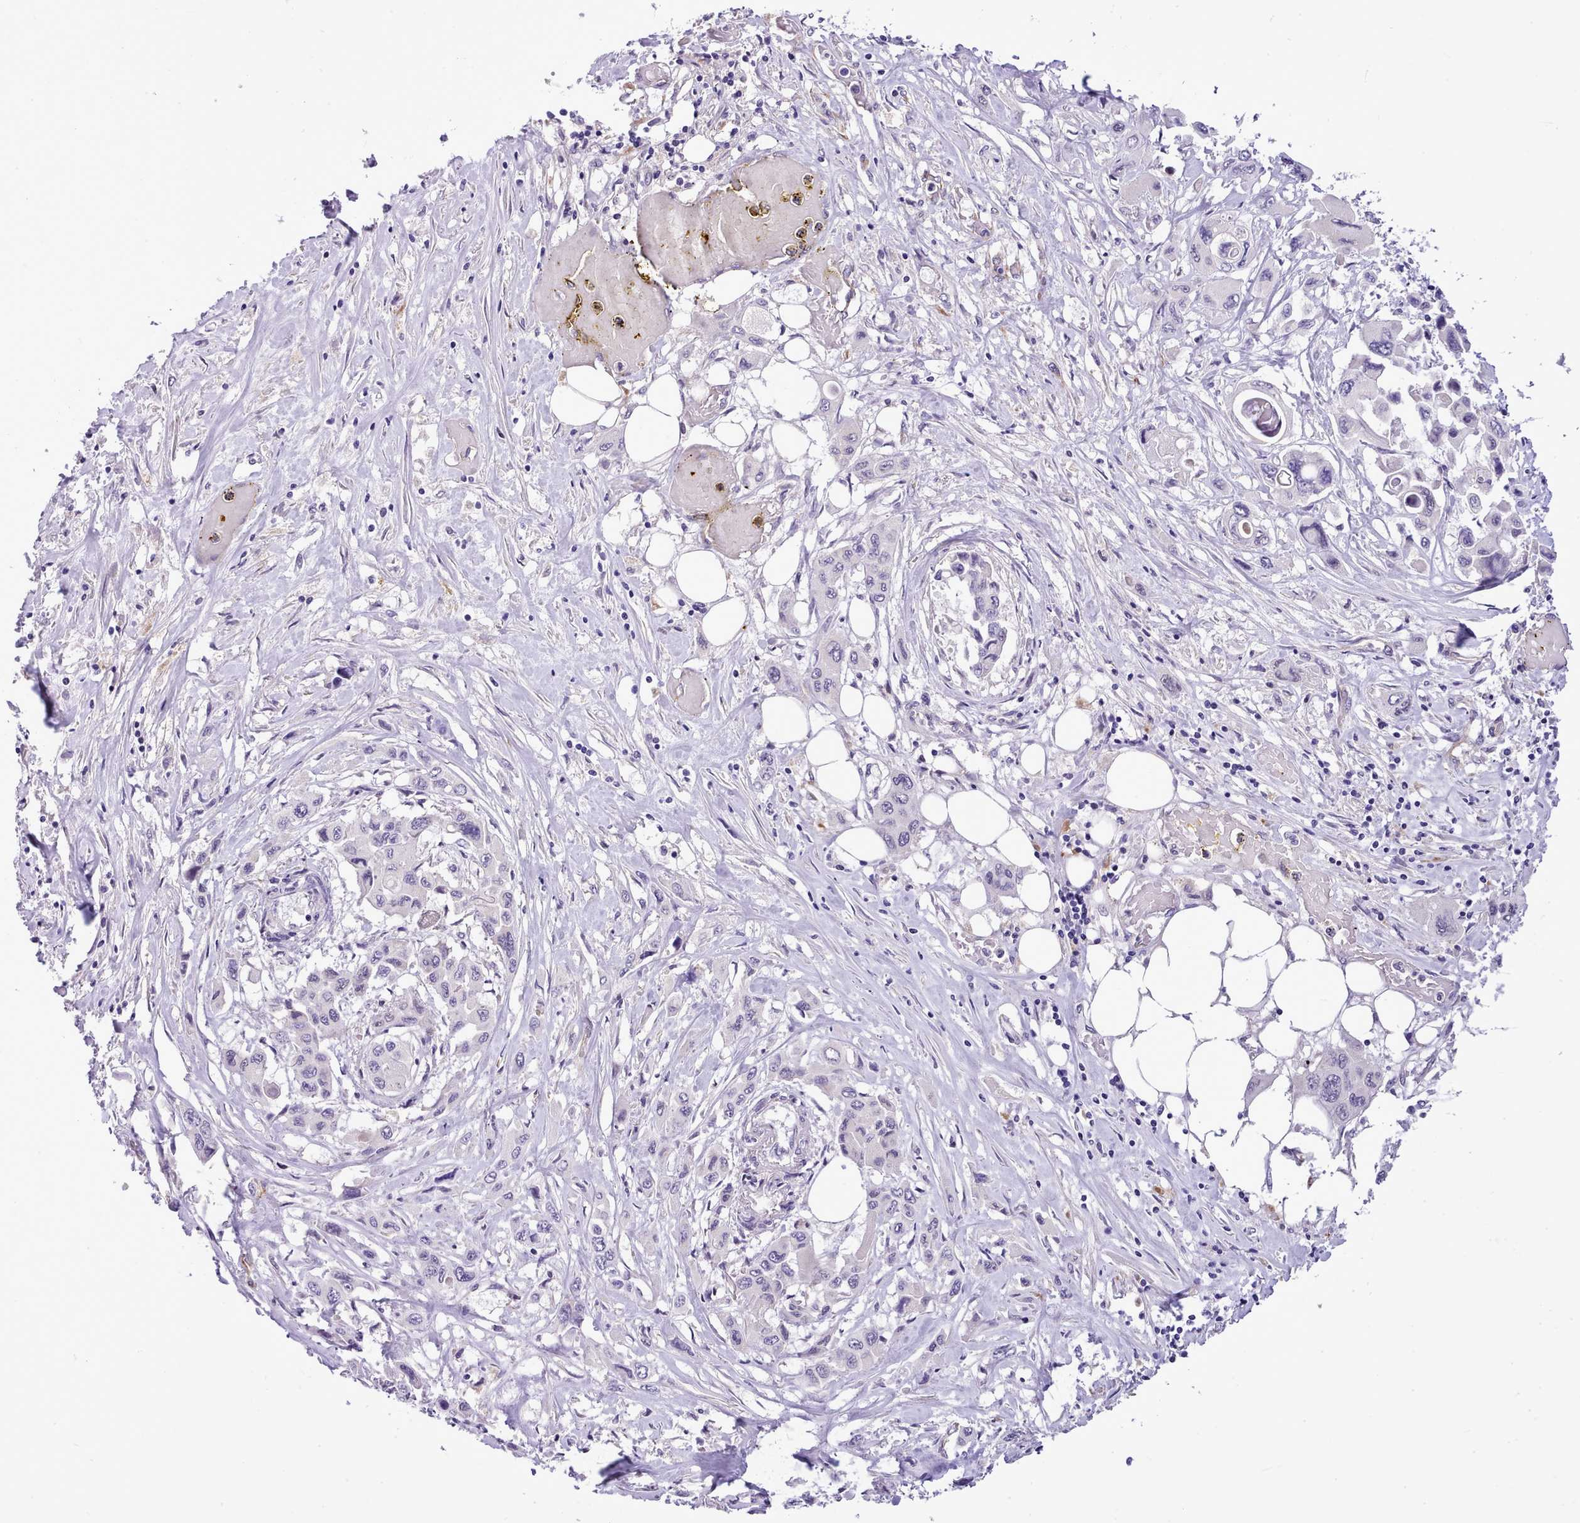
{"staining": {"intensity": "negative", "quantity": "none", "location": "none"}, "tissue": "pancreatic cancer", "cell_type": "Tumor cells", "image_type": "cancer", "snomed": [{"axis": "morphology", "description": "Adenocarcinoma, NOS"}, {"axis": "topography", "description": "Pancreas"}], "caption": "Tumor cells show no significant positivity in adenocarcinoma (pancreatic).", "gene": "HOXB7", "patient": {"sex": "male", "age": 92}}